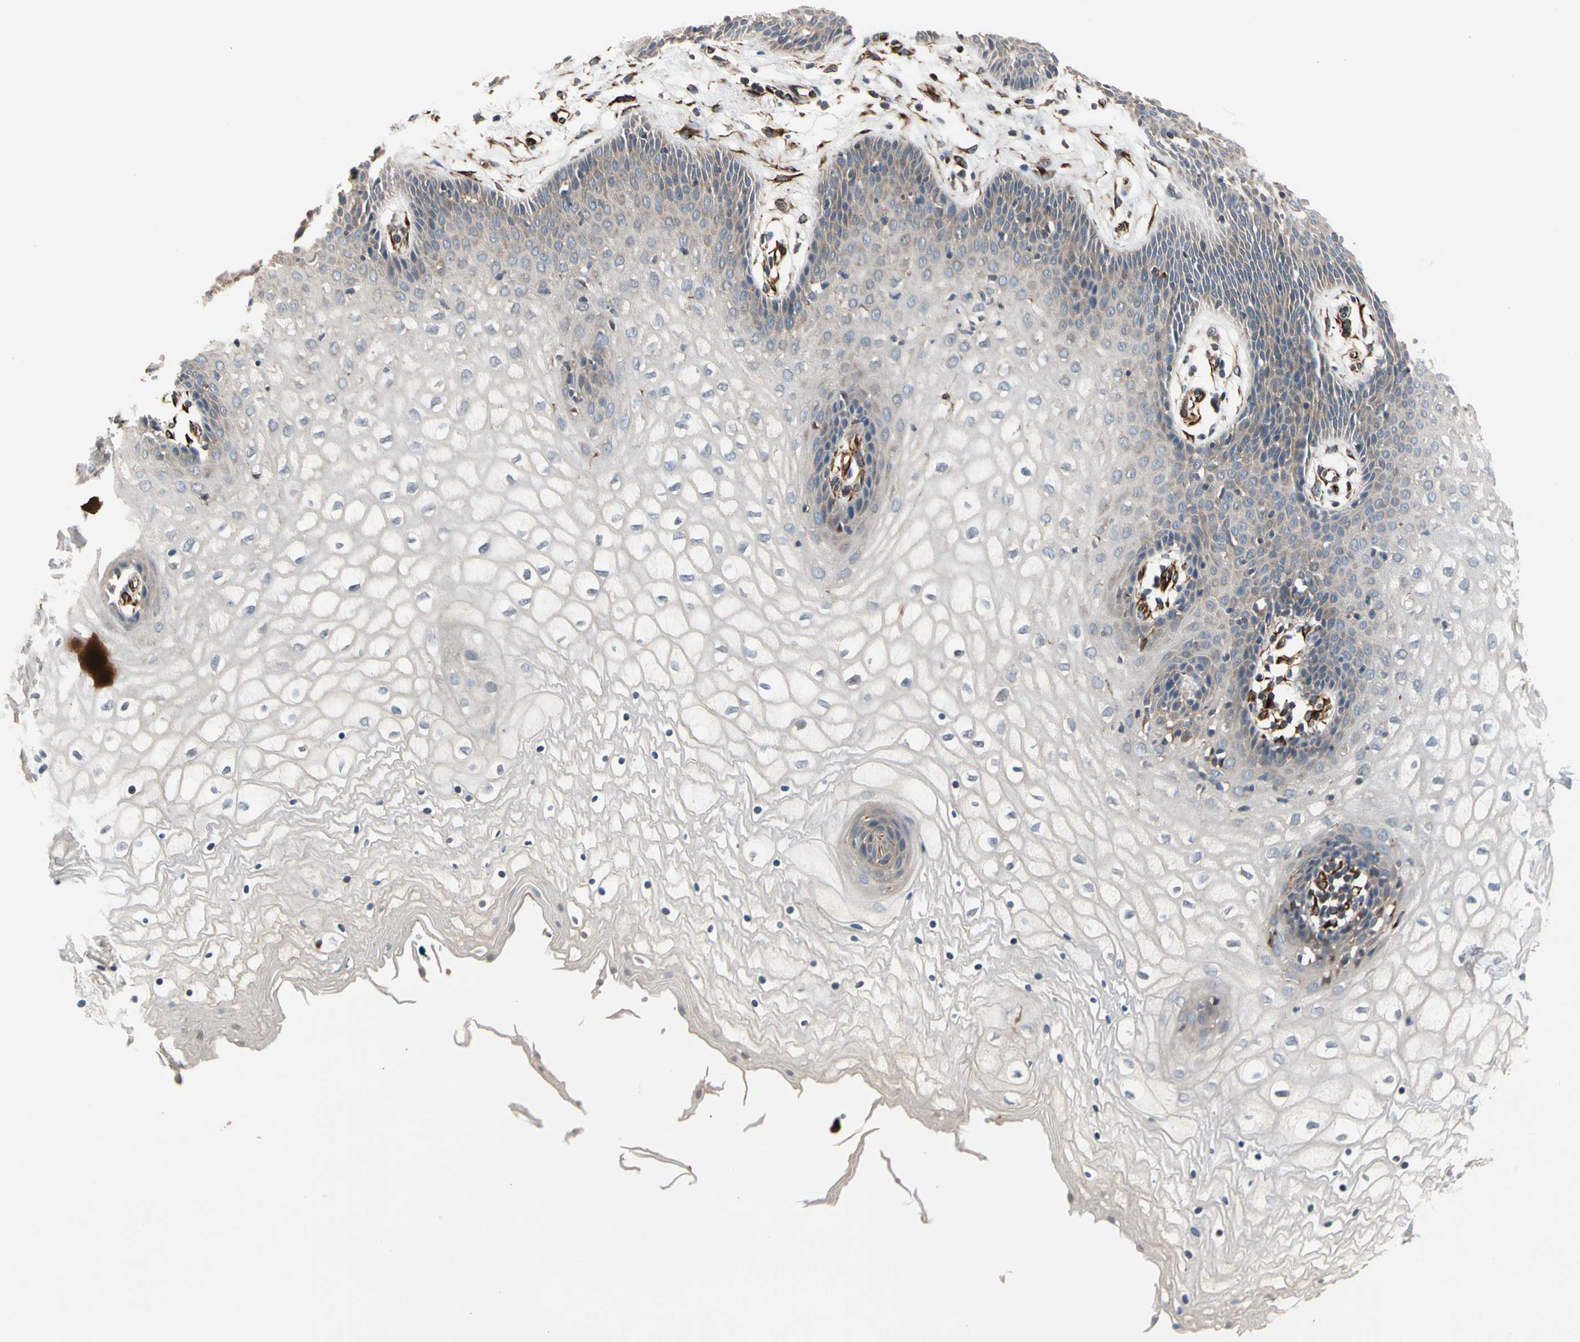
{"staining": {"intensity": "weak", "quantity": "25%-75%", "location": "cytoplasmic/membranous"}, "tissue": "vagina", "cell_type": "Squamous epithelial cells", "image_type": "normal", "snomed": [{"axis": "morphology", "description": "Normal tissue, NOS"}, {"axis": "topography", "description": "Vagina"}], "caption": "Immunohistochemical staining of unremarkable vagina shows weak cytoplasmic/membranous protein expression in approximately 25%-75% of squamous epithelial cells. The staining is performed using DAB (3,3'-diaminobenzidine) brown chromogen to label protein expression. The nuclei are counter-stained blue using hematoxylin.", "gene": "FGD6", "patient": {"sex": "female", "age": 34}}